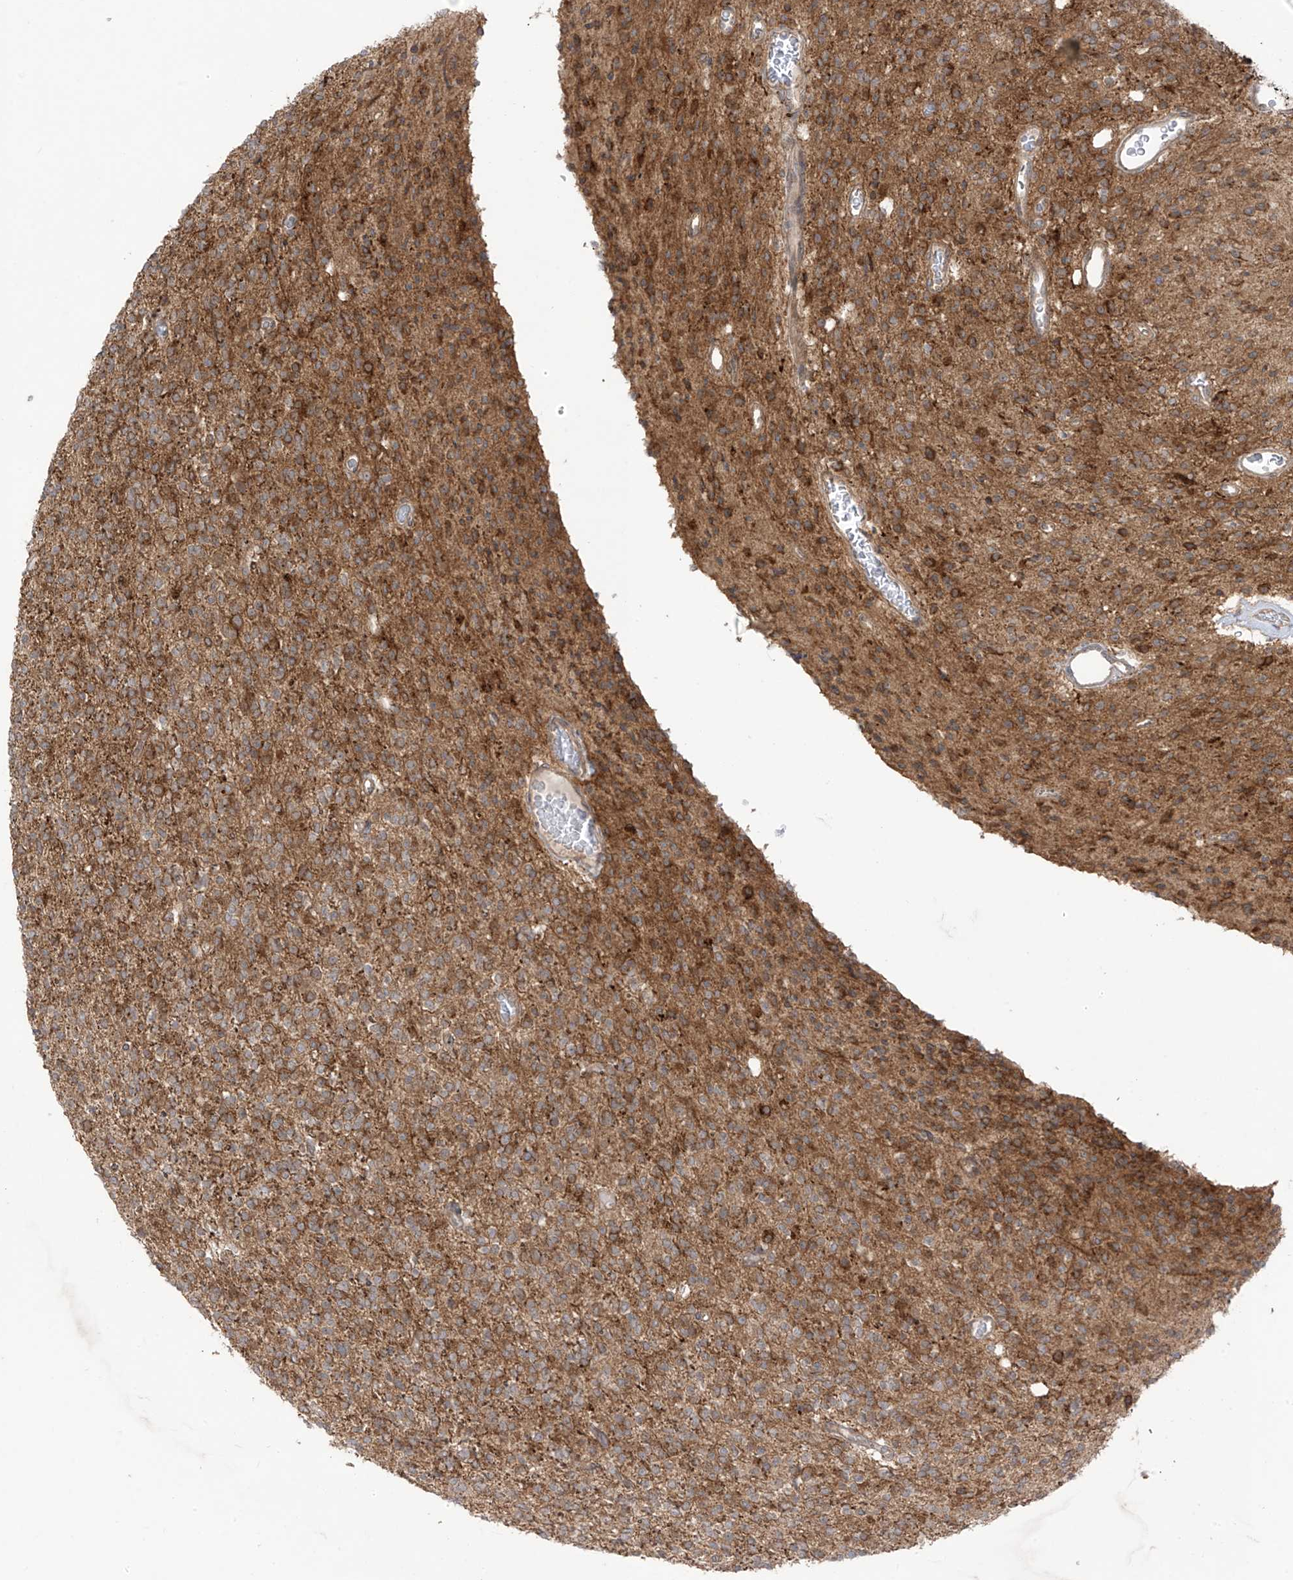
{"staining": {"intensity": "moderate", "quantity": ">75%", "location": "cytoplasmic/membranous"}, "tissue": "glioma", "cell_type": "Tumor cells", "image_type": "cancer", "snomed": [{"axis": "morphology", "description": "Glioma, malignant, High grade"}, {"axis": "topography", "description": "Brain"}], "caption": "DAB immunohistochemical staining of human malignant glioma (high-grade) reveals moderate cytoplasmic/membranous protein staining in about >75% of tumor cells.", "gene": "PDE11A", "patient": {"sex": "male", "age": 34}}